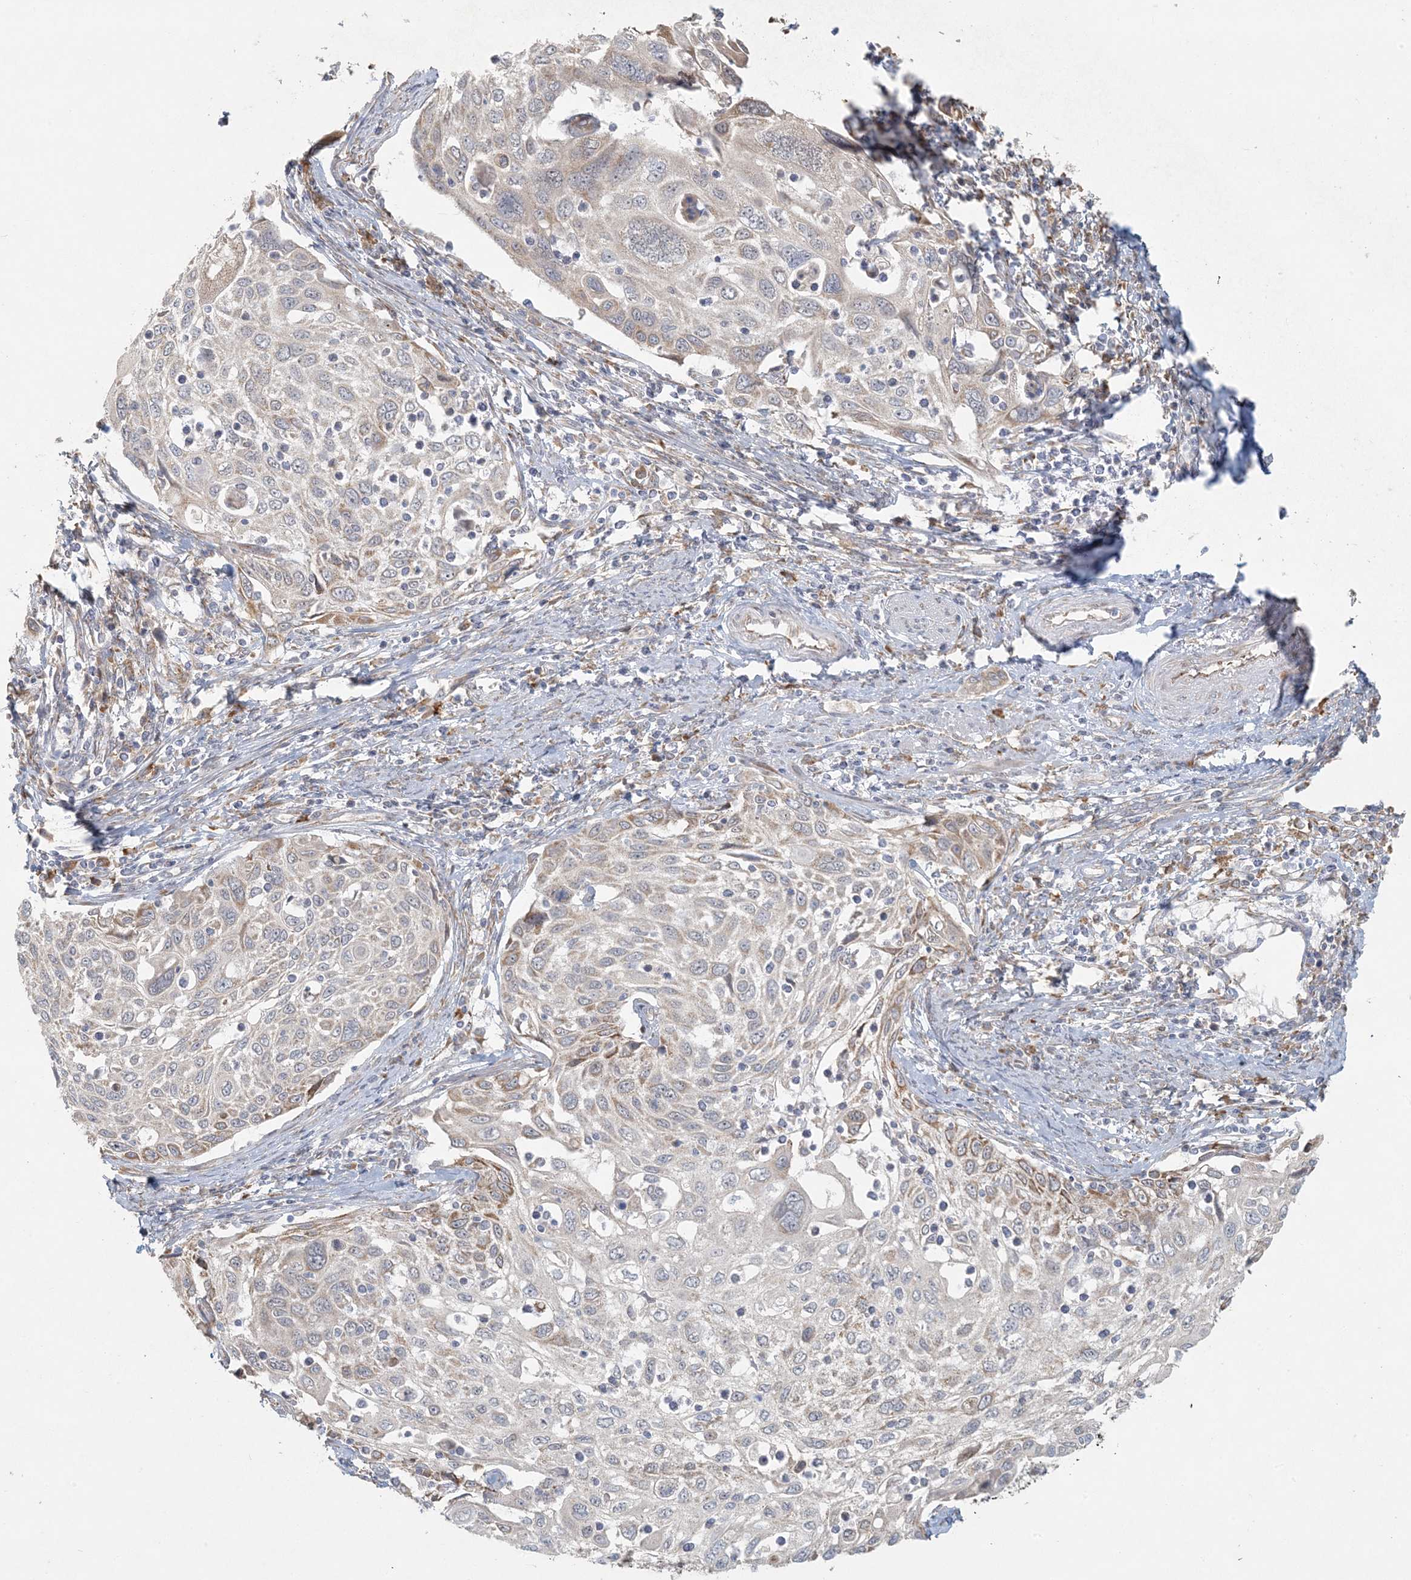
{"staining": {"intensity": "moderate", "quantity": "<25%", "location": "cytoplasmic/membranous"}, "tissue": "cervical cancer", "cell_type": "Tumor cells", "image_type": "cancer", "snomed": [{"axis": "morphology", "description": "Squamous cell carcinoma, NOS"}, {"axis": "topography", "description": "Cervix"}], "caption": "The histopathology image displays immunohistochemical staining of cervical cancer (squamous cell carcinoma). There is moderate cytoplasmic/membranous staining is seen in approximately <25% of tumor cells.", "gene": "HACL1", "patient": {"sex": "female", "age": 70}}